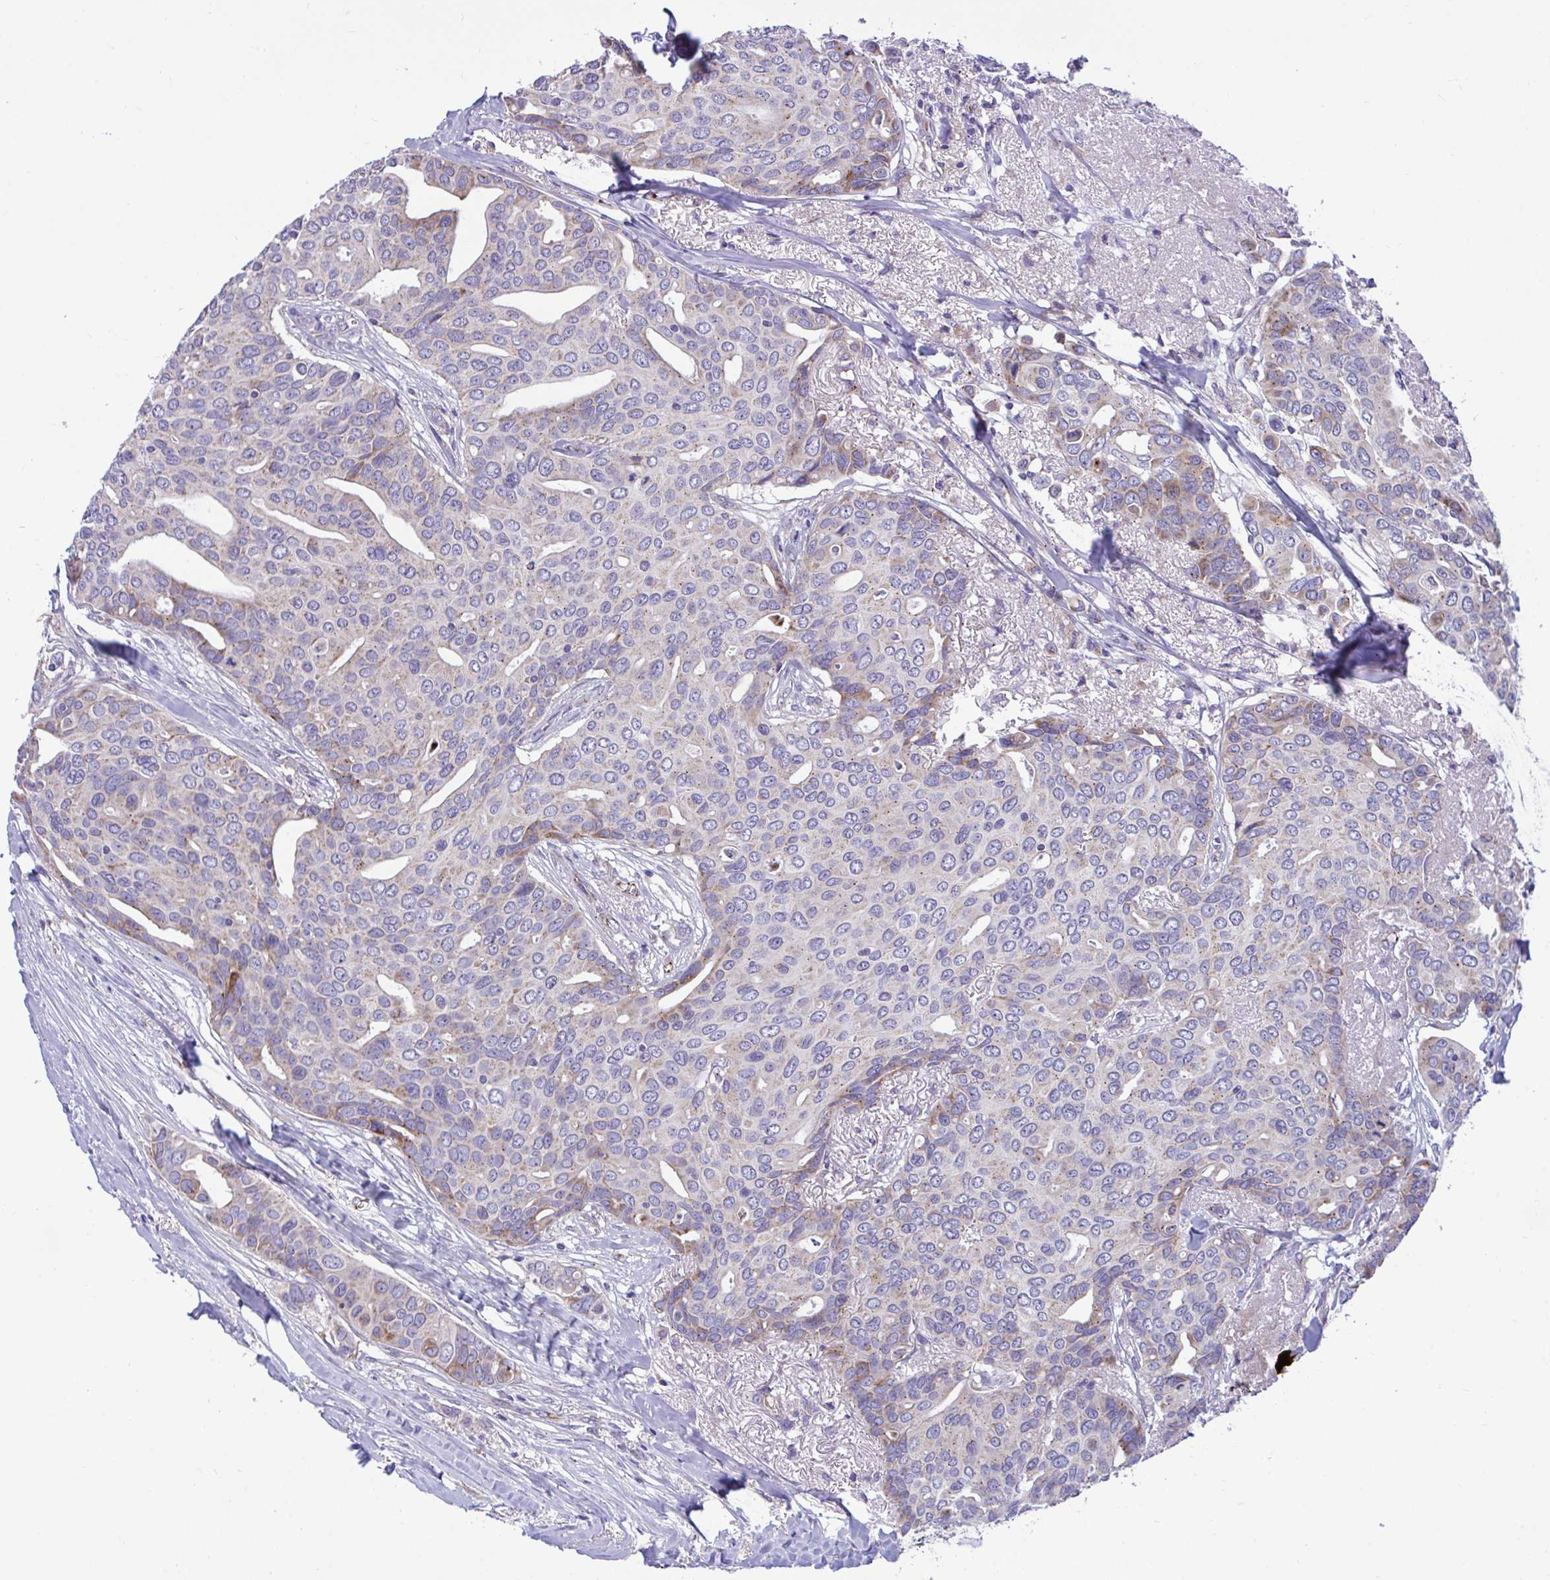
{"staining": {"intensity": "moderate", "quantity": "<25%", "location": "cytoplasmic/membranous"}, "tissue": "breast cancer", "cell_type": "Tumor cells", "image_type": "cancer", "snomed": [{"axis": "morphology", "description": "Duct carcinoma"}, {"axis": "topography", "description": "Breast"}], "caption": "Protein expression analysis of invasive ductal carcinoma (breast) displays moderate cytoplasmic/membranous expression in approximately <25% of tumor cells.", "gene": "MRPS16", "patient": {"sex": "female", "age": 54}}